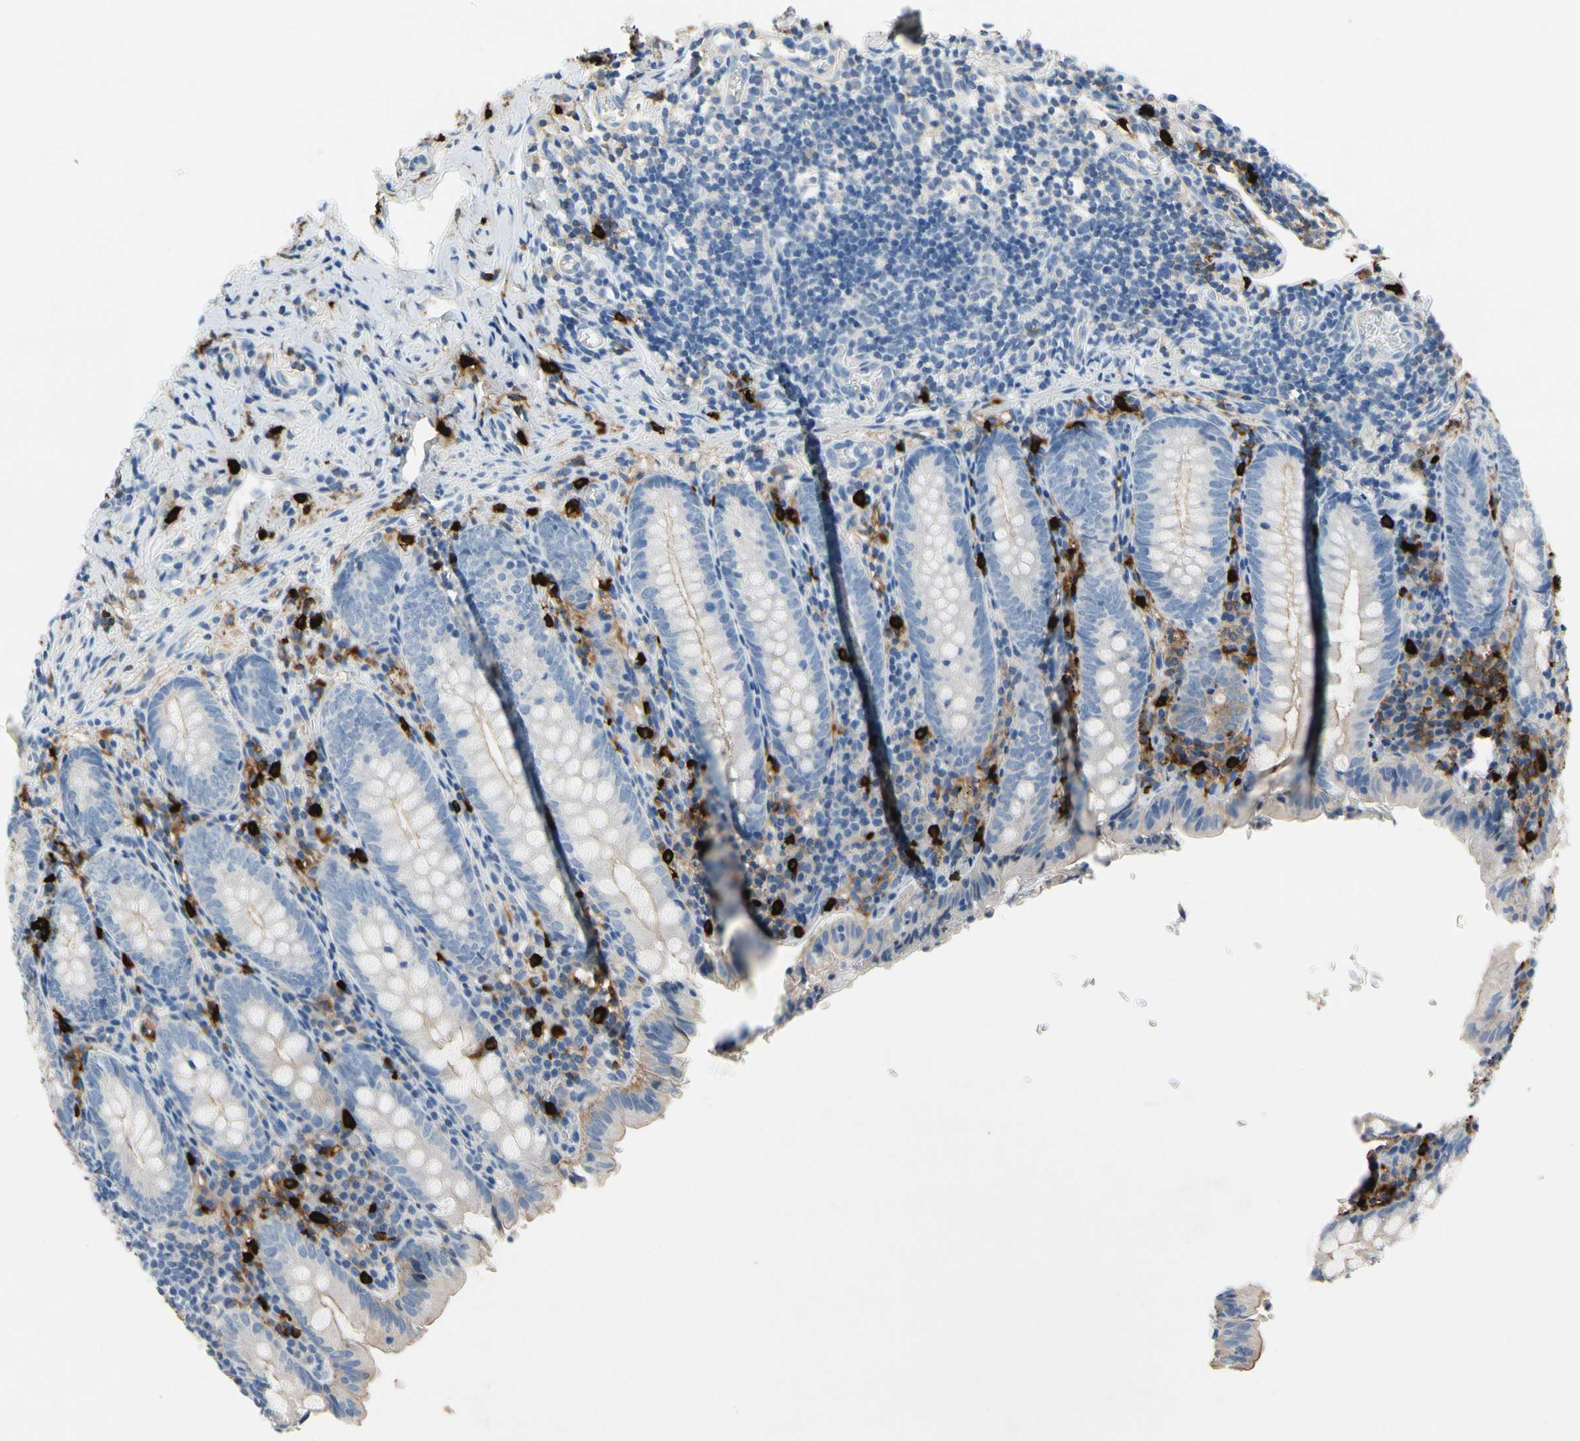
{"staining": {"intensity": "weak", "quantity": "<25%", "location": "cytoplasmic/membranous"}, "tissue": "appendix", "cell_type": "Glandular cells", "image_type": "normal", "snomed": [{"axis": "morphology", "description": "Normal tissue, NOS"}, {"axis": "topography", "description": "Appendix"}], "caption": "This is an IHC photomicrograph of normal human appendix. There is no staining in glandular cells.", "gene": "CPA3", "patient": {"sex": "female", "age": 10}}